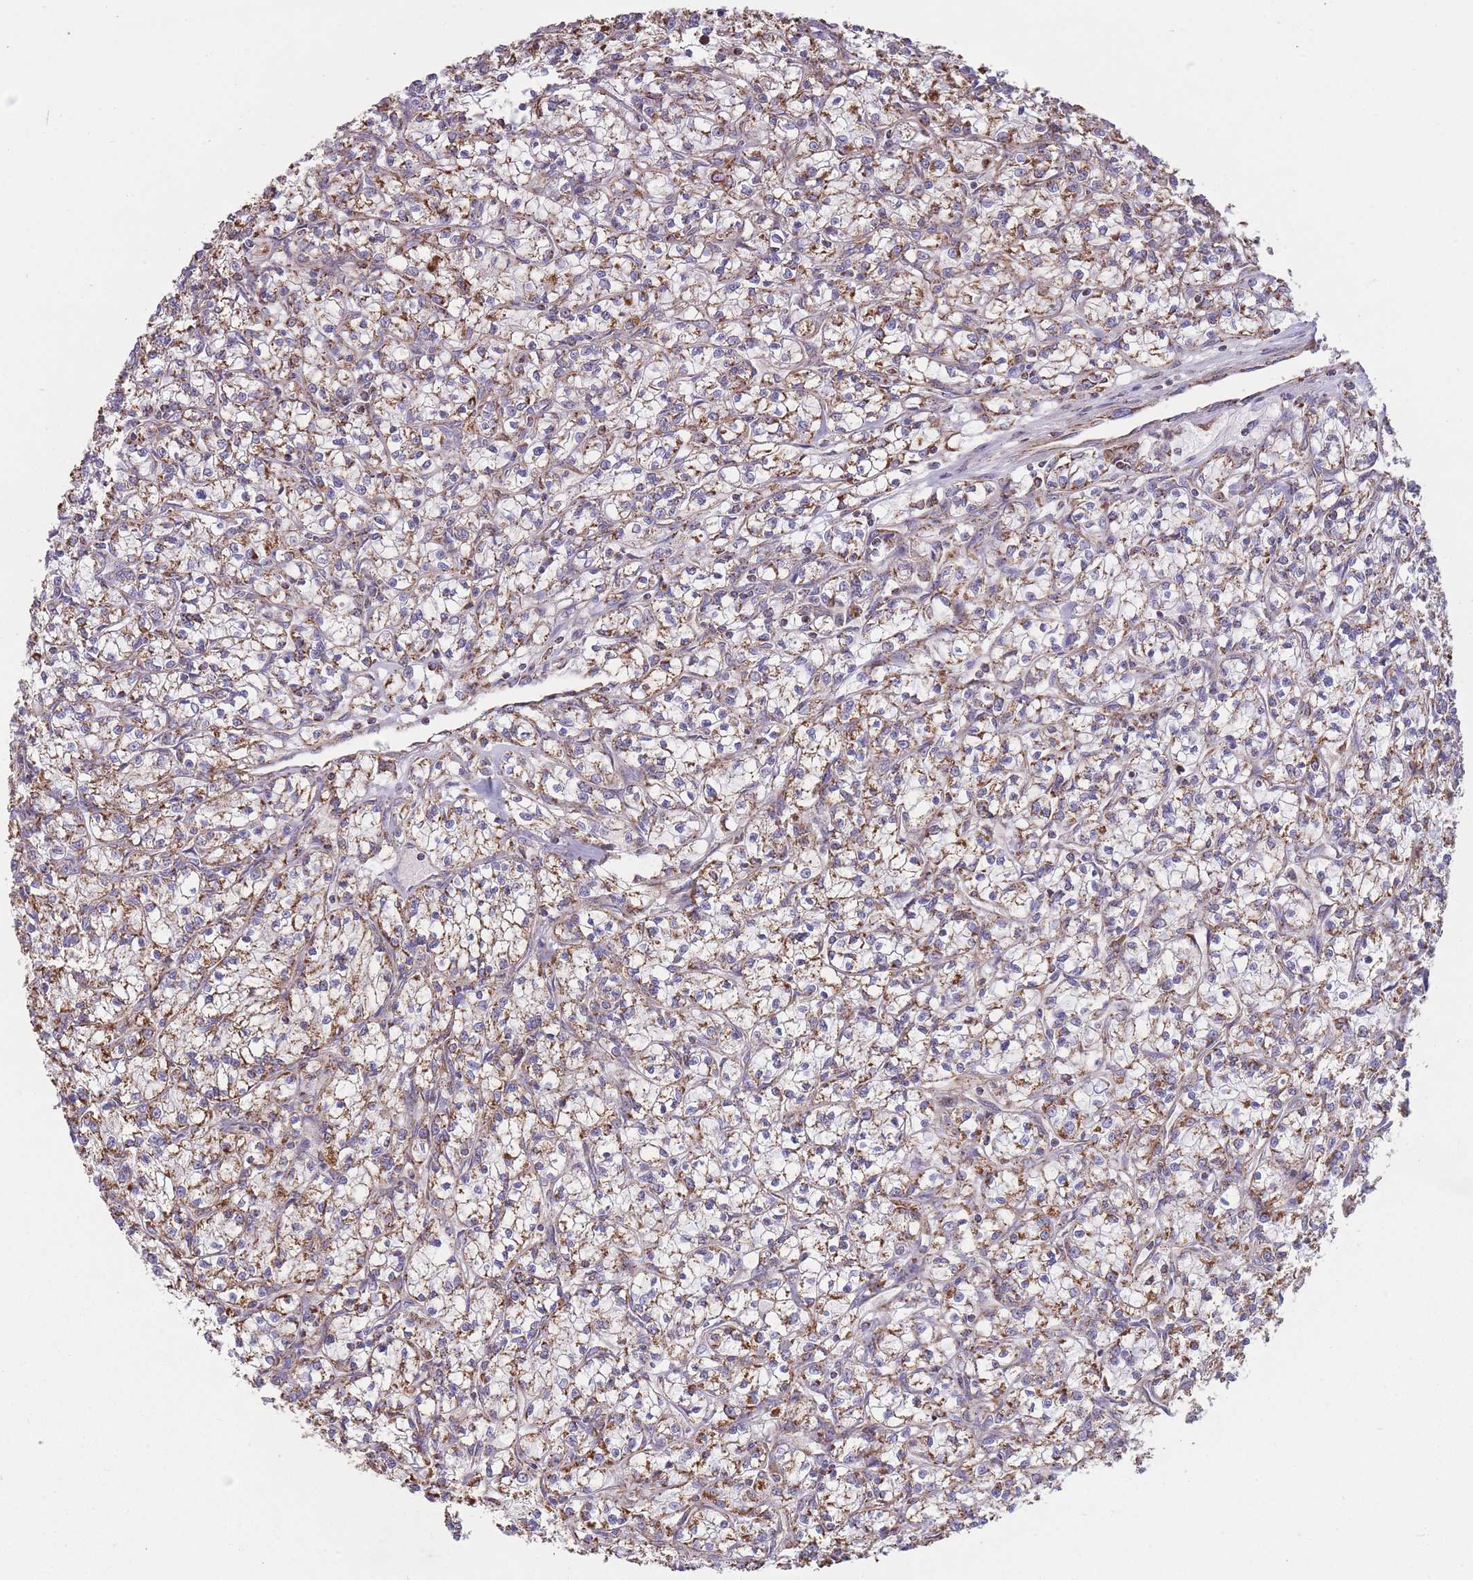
{"staining": {"intensity": "moderate", "quantity": ">75%", "location": "cytoplasmic/membranous"}, "tissue": "renal cancer", "cell_type": "Tumor cells", "image_type": "cancer", "snomed": [{"axis": "morphology", "description": "Adenocarcinoma, NOS"}, {"axis": "topography", "description": "Kidney"}], "caption": "A high-resolution image shows immunohistochemistry staining of renal adenocarcinoma, which exhibits moderate cytoplasmic/membranous positivity in approximately >75% of tumor cells. Using DAB (brown) and hematoxylin (blue) stains, captured at high magnification using brightfield microscopy.", "gene": "KIF16B", "patient": {"sex": "female", "age": 59}}